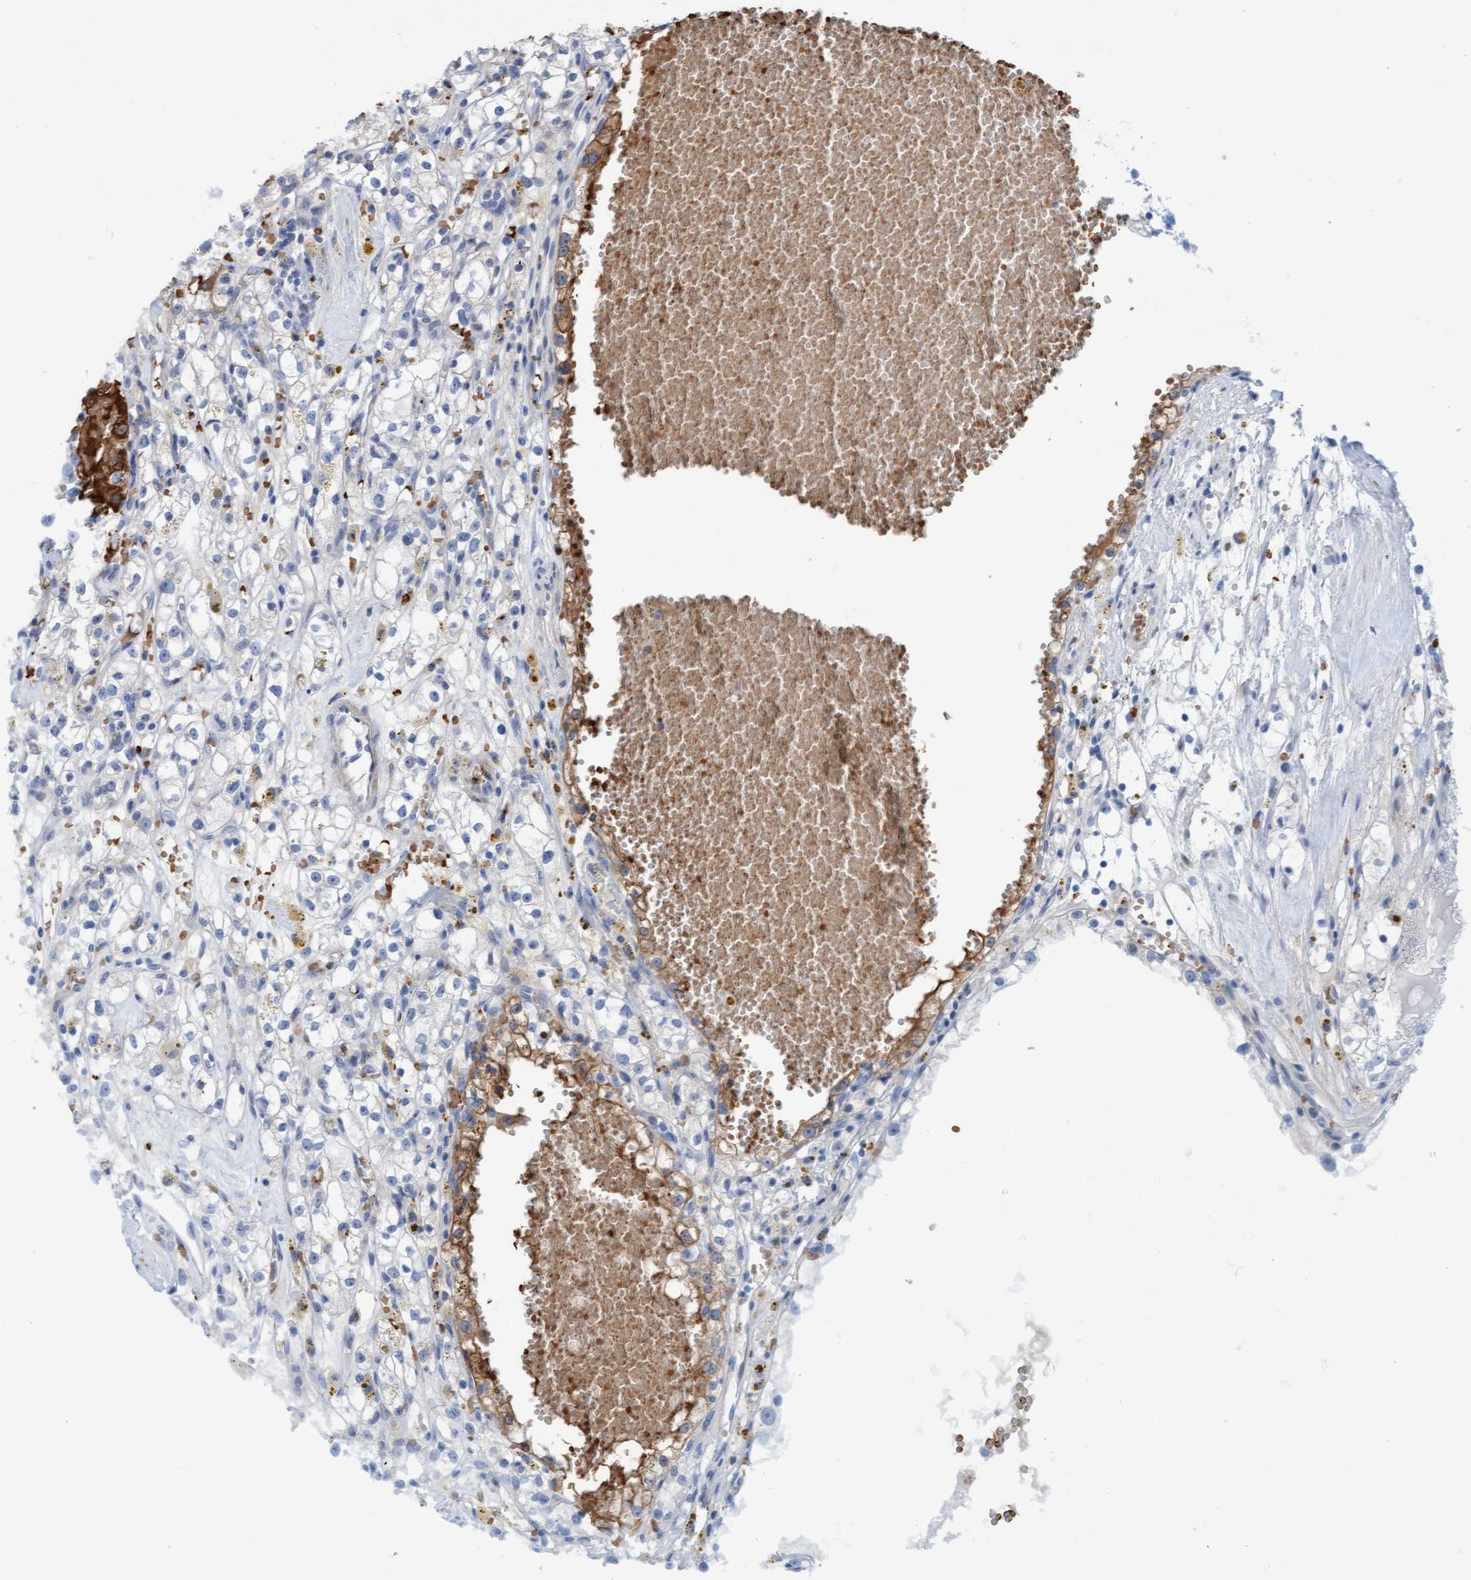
{"staining": {"intensity": "negative", "quantity": "none", "location": "none"}, "tissue": "renal cancer", "cell_type": "Tumor cells", "image_type": "cancer", "snomed": [{"axis": "morphology", "description": "Adenocarcinoma, NOS"}, {"axis": "topography", "description": "Kidney"}], "caption": "The photomicrograph displays no staining of tumor cells in adenocarcinoma (renal). (DAB immunohistochemistry, high magnification).", "gene": "P2RX5", "patient": {"sex": "male", "age": 56}}